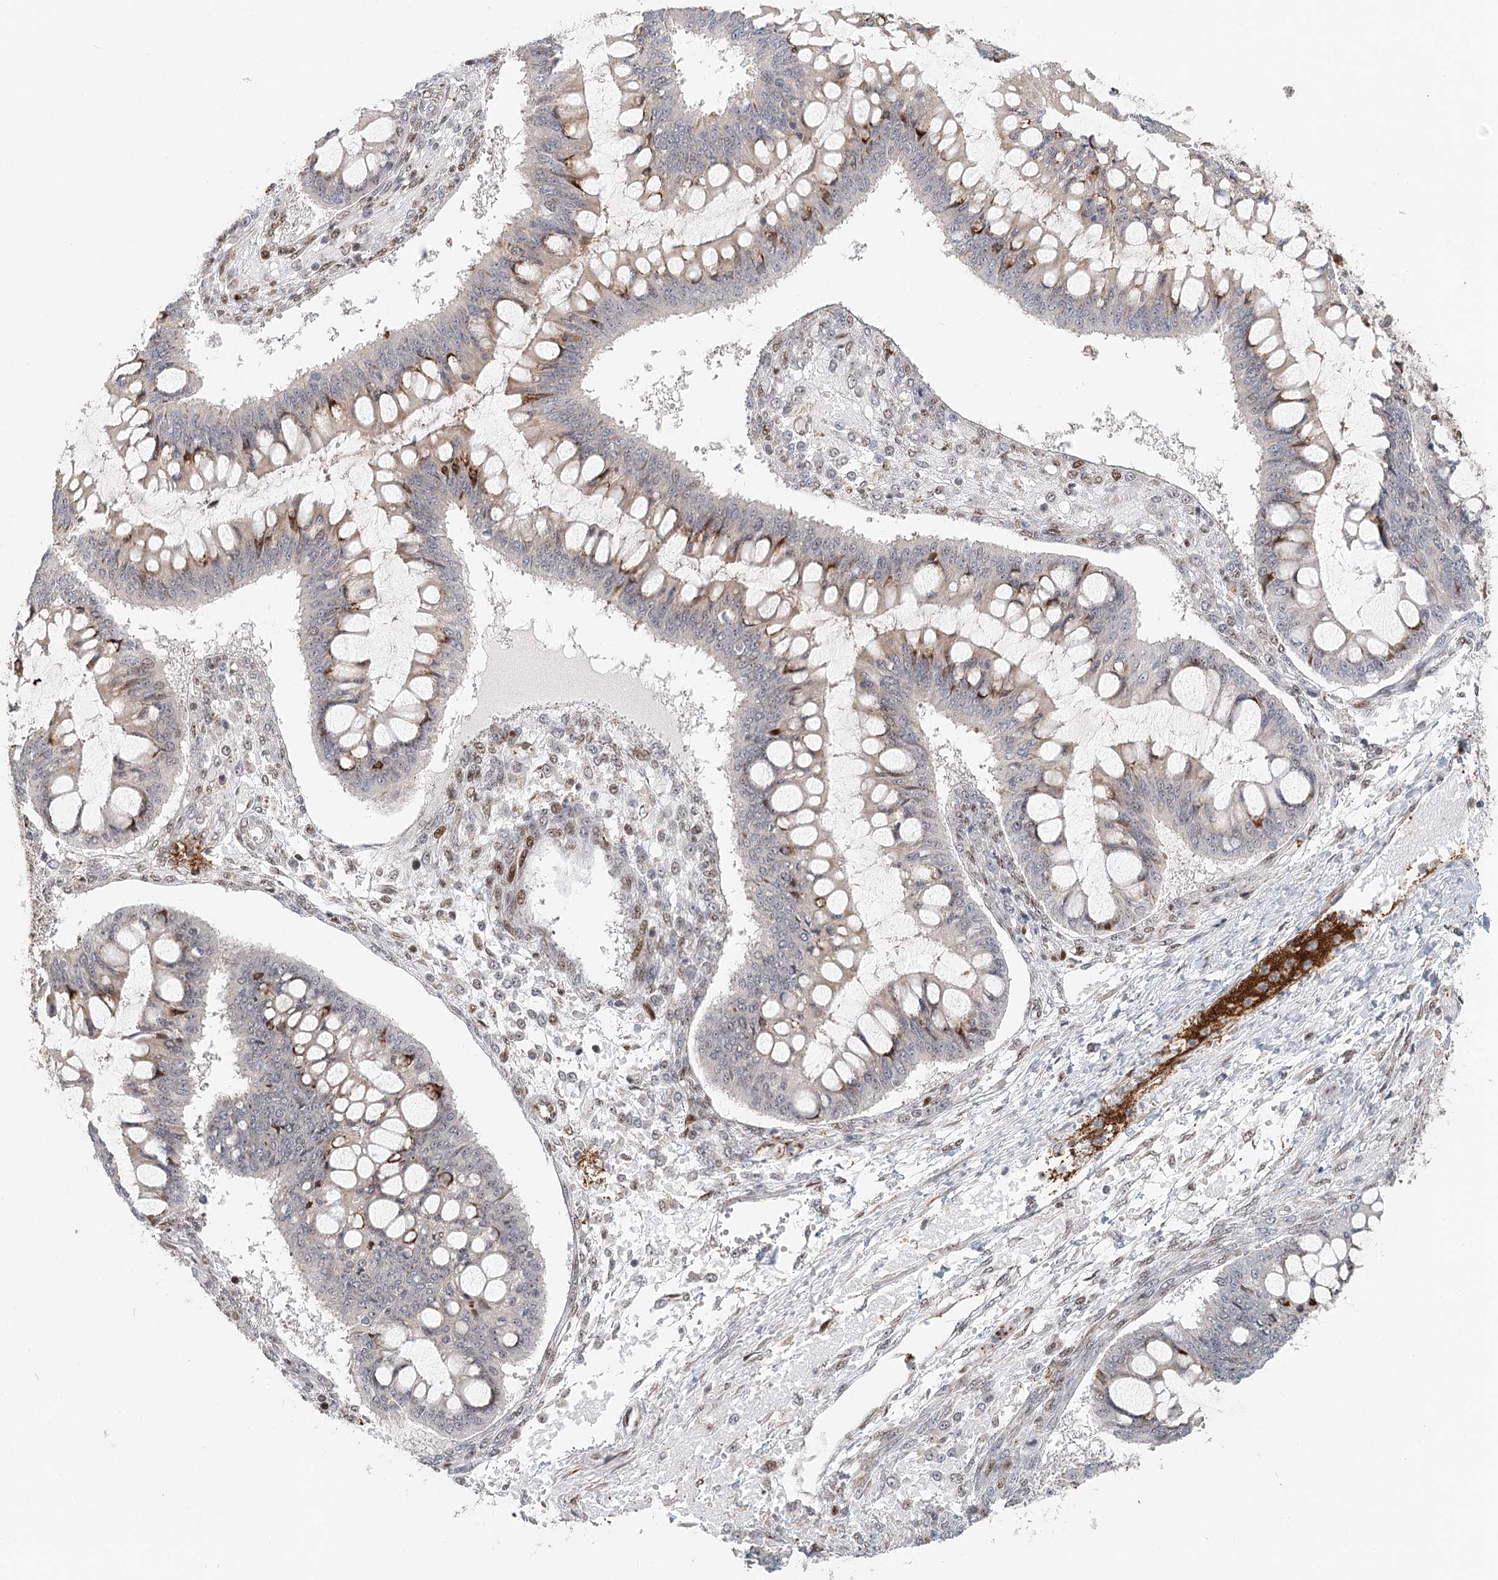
{"staining": {"intensity": "moderate", "quantity": "<25%", "location": "cytoplasmic/membranous"}, "tissue": "ovarian cancer", "cell_type": "Tumor cells", "image_type": "cancer", "snomed": [{"axis": "morphology", "description": "Cystadenocarcinoma, mucinous, NOS"}, {"axis": "topography", "description": "Ovary"}], "caption": "Brown immunohistochemical staining in ovarian cancer (mucinous cystadenocarcinoma) reveals moderate cytoplasmic/membranous positivity in approximately <25% of tumor cells.", "gene": "BNIP5", "patient": {"sex": "female", "age": 73}}